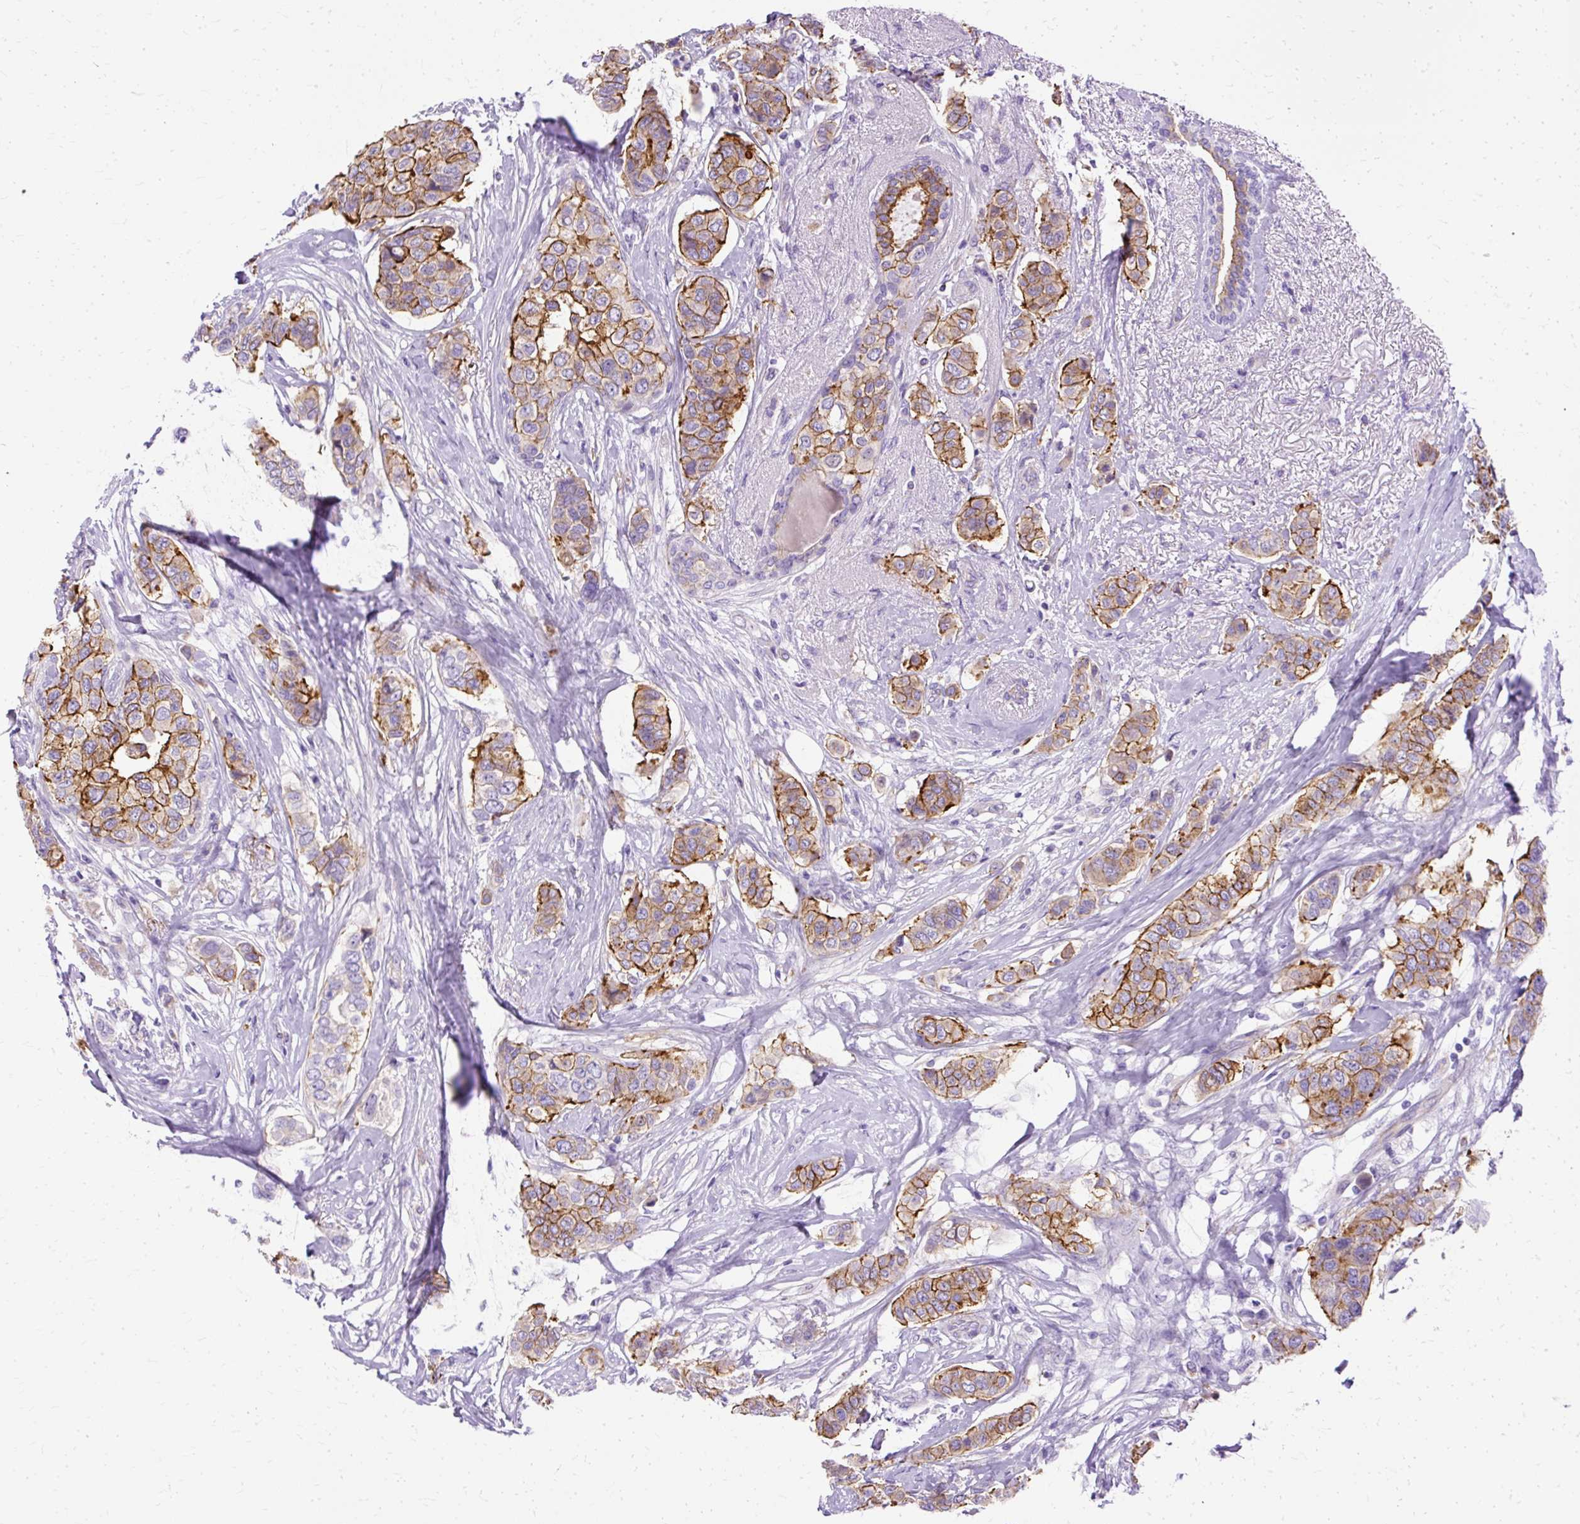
{"staining": {"intensity": "moderate", "quantity": ">75%", "location": "cytoplasmic/membranous"}, "tissue": "breast cancer", "cell_type": "Tumor cells", "image_type": "cancer", "snomed": [{"axis": "morphology", "description": "Lobular carcinoma"}, {"axis": "topography", "description": "Breast"}], "caption": "Immunohistochemistry (IHC) staining of lobular carcinoma (breast), which shows medium levels of moderate cytoplasmic/membranous staining in about >75% of tumor cells indicating moderate cytoplasmic/membranous protein expression. The staining was performed using DAB (3,3'-diaminobenzidine) (brown) for protein detection and nuclei were counterstained in hematoxylin (blue).", "gene": "MYO6", "patient": {"sex": "female", "age": 51}}